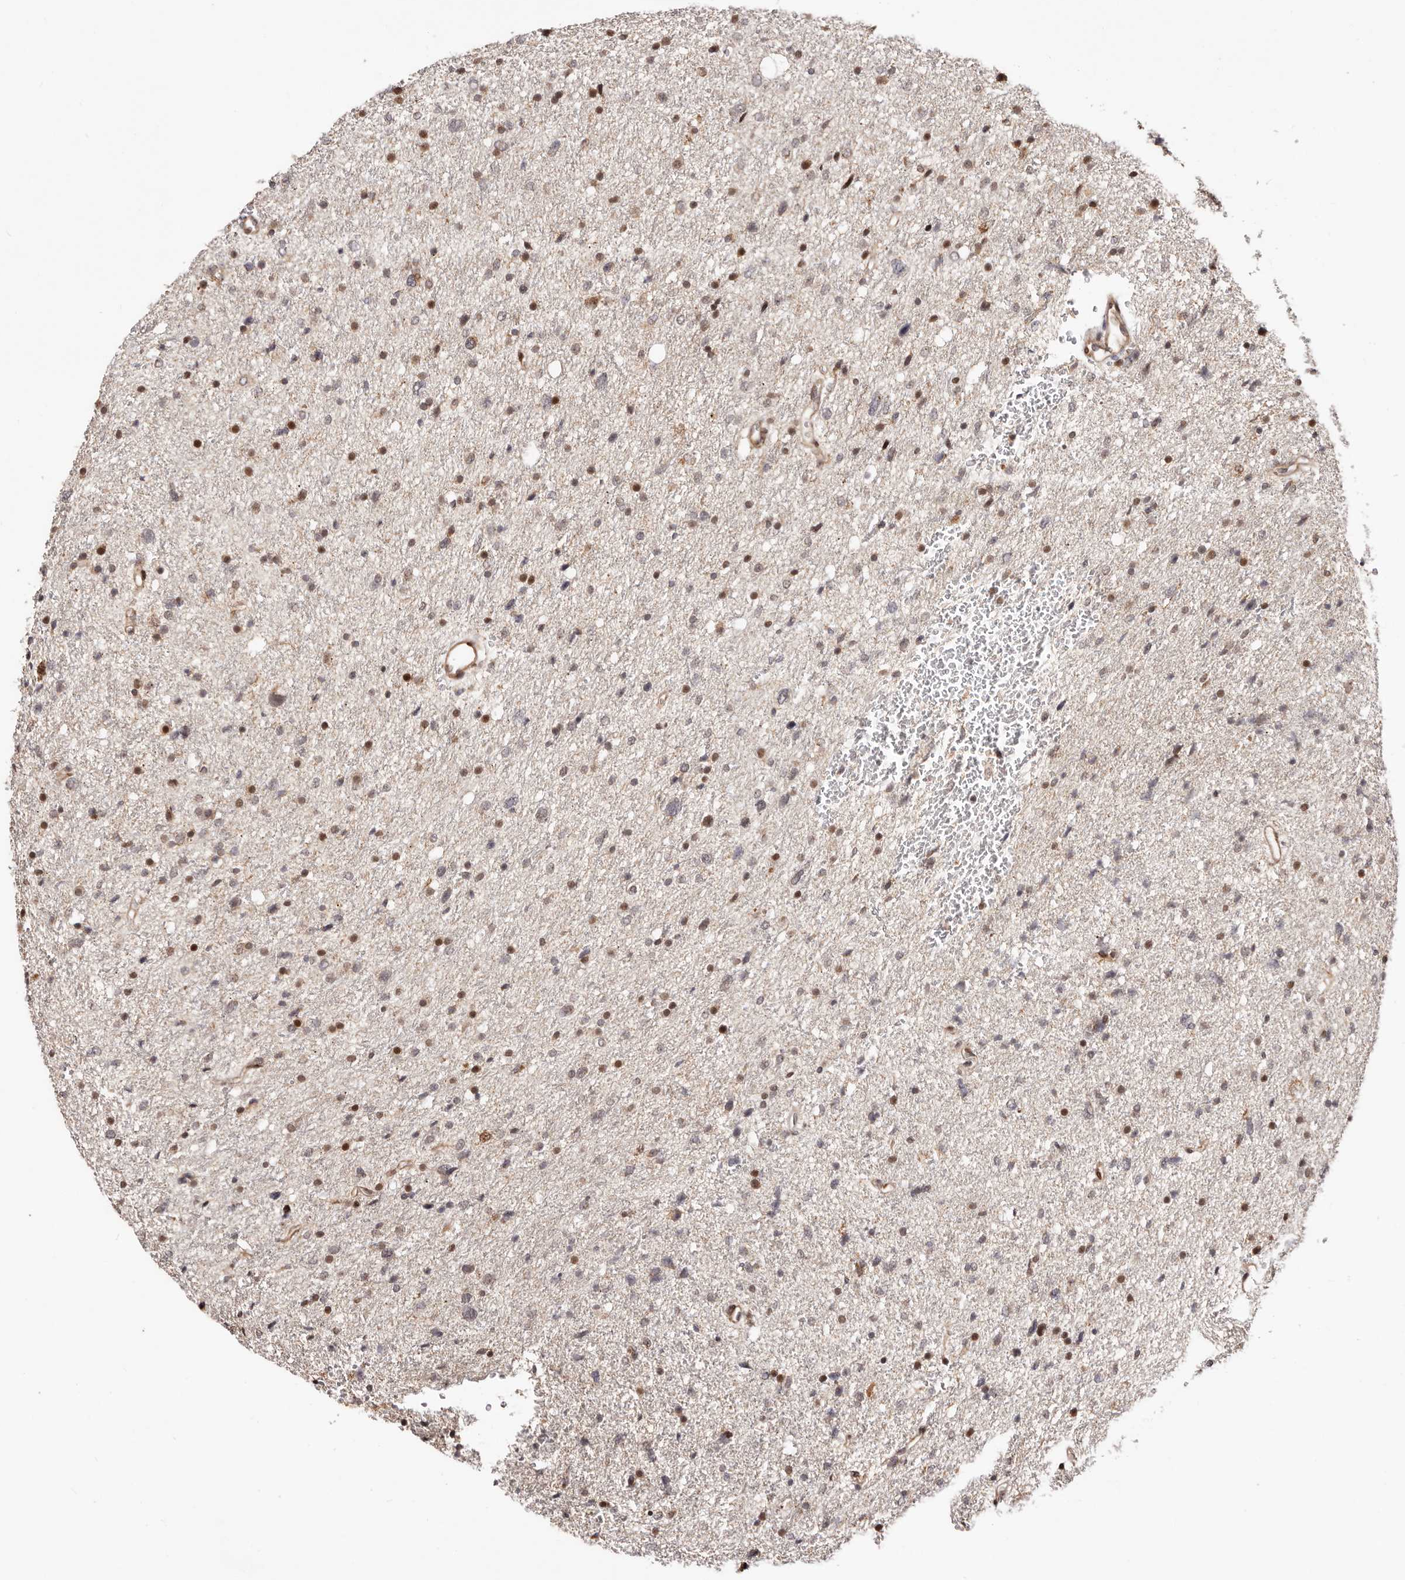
{"staining": {"intensity": "moderate", "quantity": "25%-75%", "location": "nuclear"}, "tissue": "glioma", "cell_type": "Tumor cells", "image_type": "cancer", "snomed": [{"axis": "morphology", "description": "Glioma, malignant, Low grade"}, {"axis": "topography", "description": "Brain"}], "caption": "Malignant glioma (low-grade) stained with a brown dye demonstrates moderate nuclear positive staining in about 25%-75% of tumor cells.", "gene": "HIVEP3", "patient": {"sex": "female", "age": 37}}